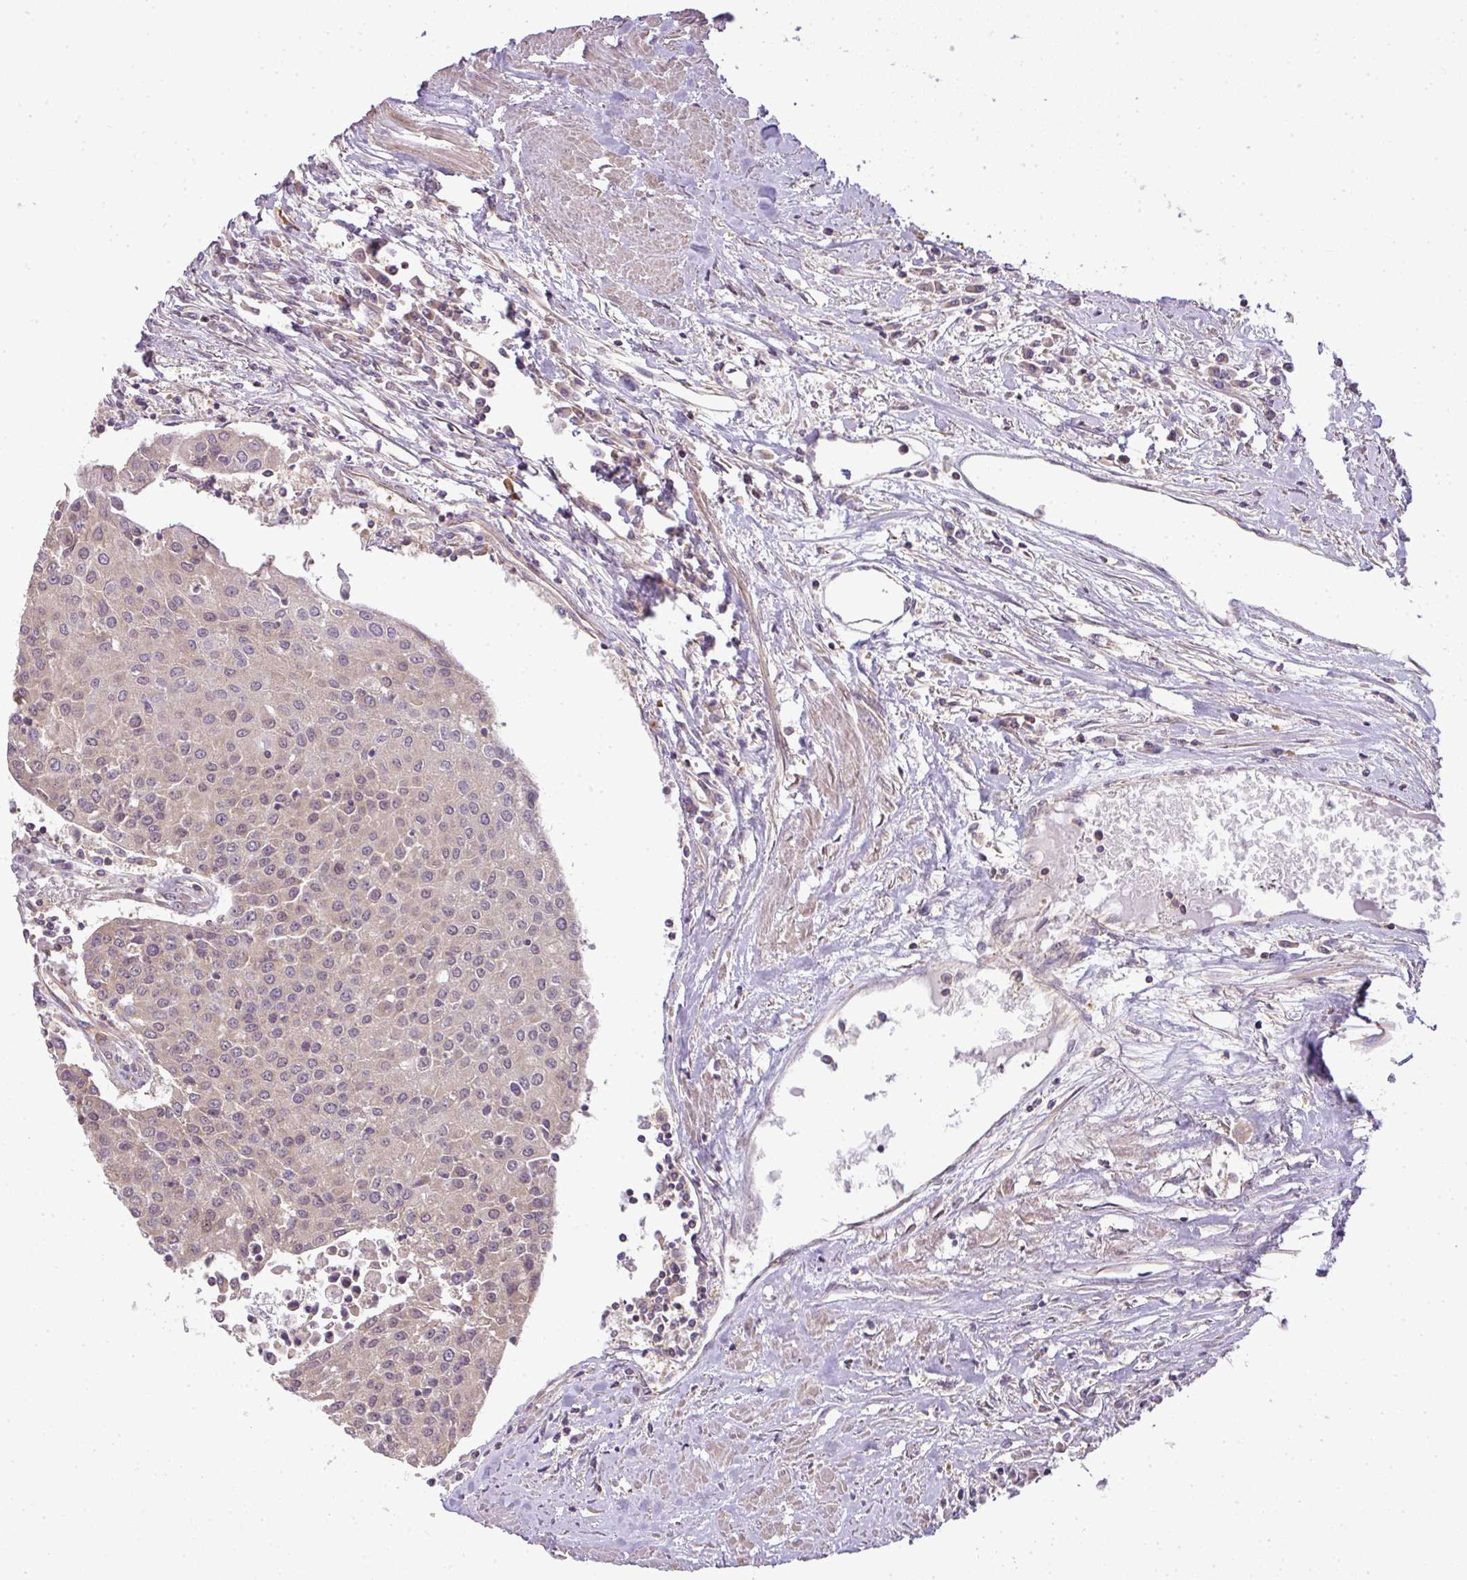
{"staining": {"intensity": "negative", "quantity": "none", "location": "none"}, "tissue": "urothelial cancer", "cell_type": "Tumor cells", "image_type": "cancer", "snomed": [{"axis": "morphology", "description": "Urothelial carcinoma, High grade"}, {"axis": "topography", "description": "Urinary bladder"}], "caption": "Tumor cells show no significant staining in urothelial carcinoma (high-grade).", "gene": "TCL1B", "patient": {"sex": "female", "age": 85}}